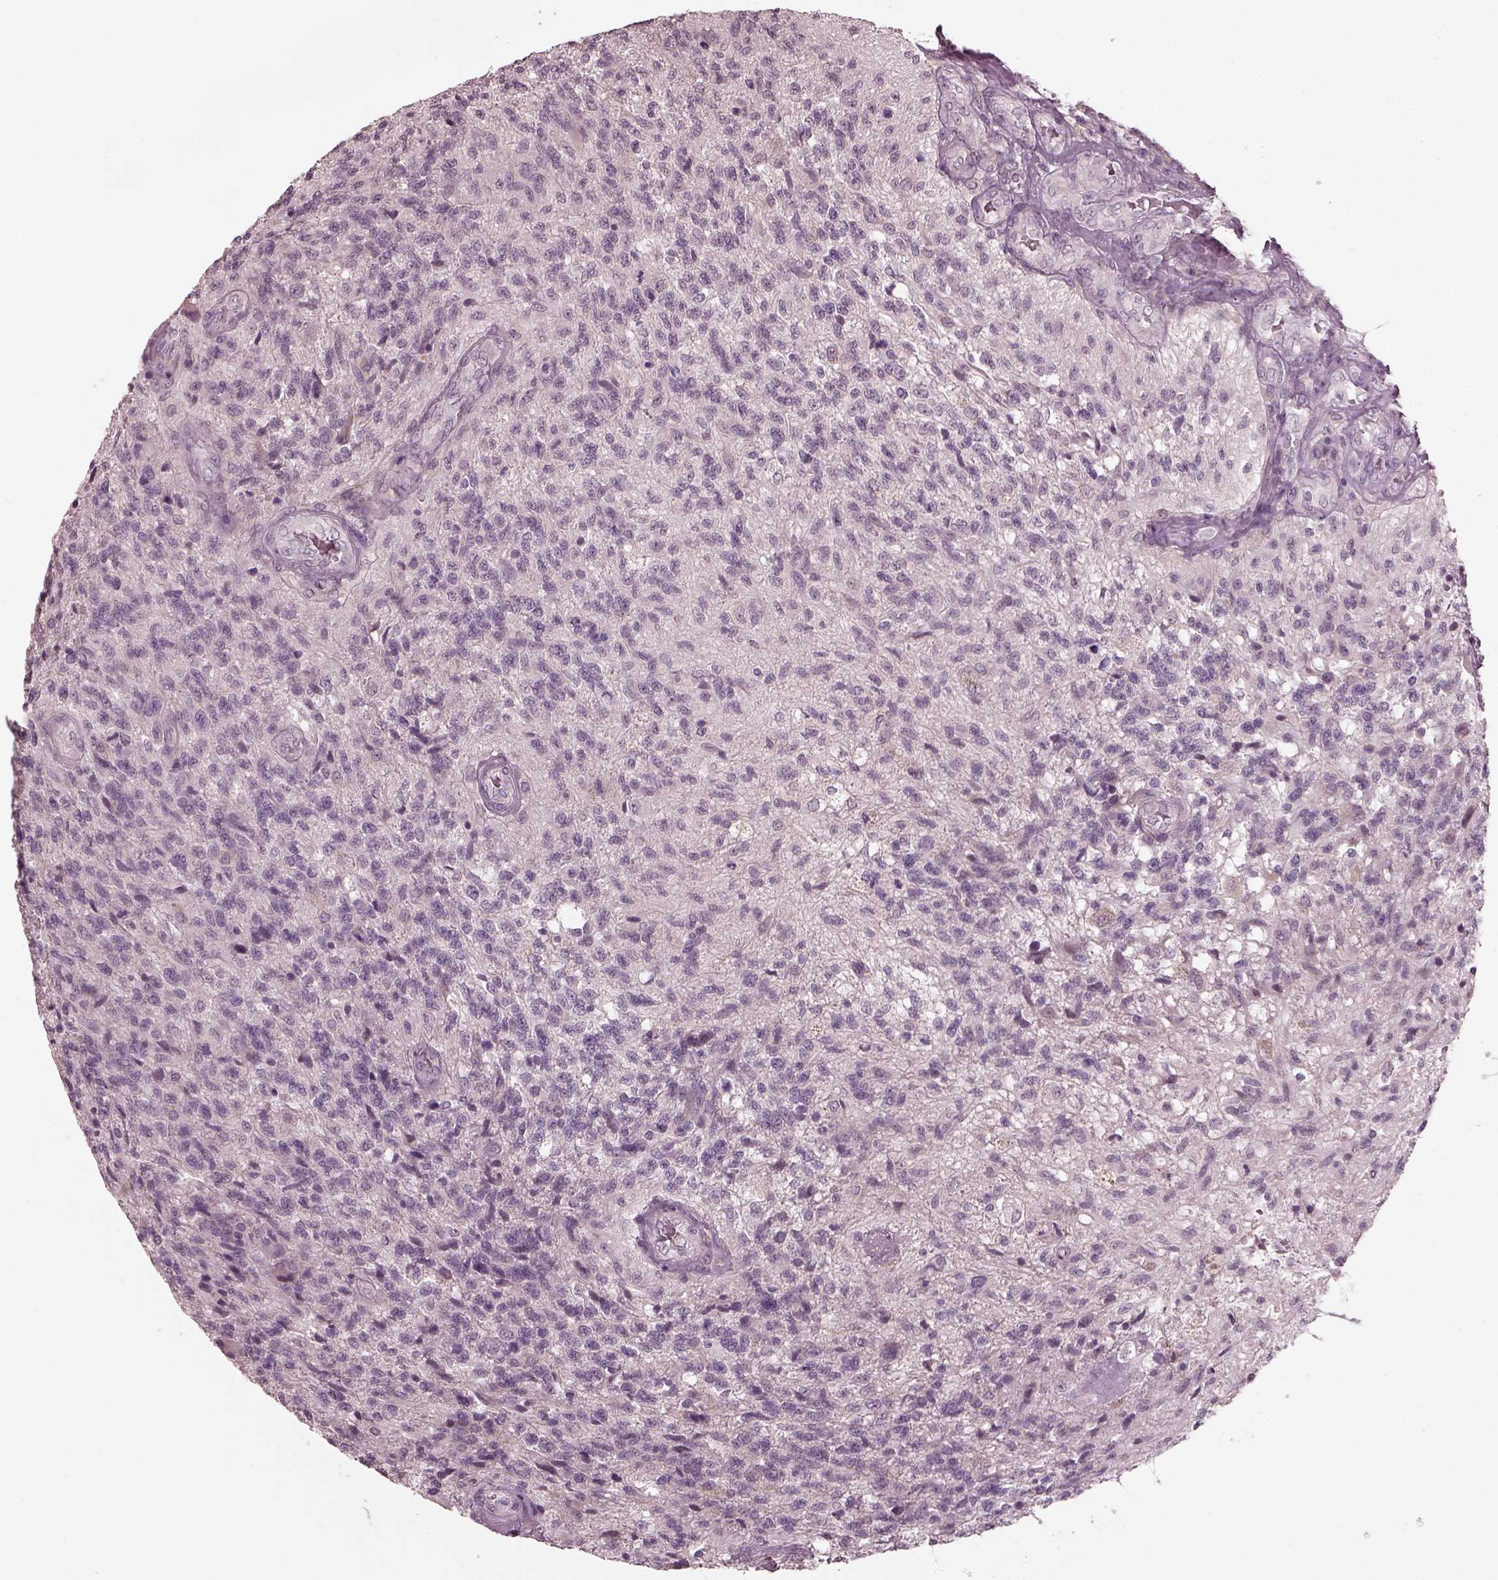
{"staining": {"intensity": "negative", "quantity": "none", "location": "none"}, "tissue": "glioma", "cell_type": "Tumor cells", "image_type": "cancer", "snomed": [{"axis": "morphology", "description": "Glioma, malignant, High grade"}, {"axis": "topography", "description": "Brain"}], "caption": "A photomicrograph of human malignant high-grade glioma is negative for staining in tumor cells.", "gene": "RCVRN", "patient": {"sex": "male", "age": 56}}